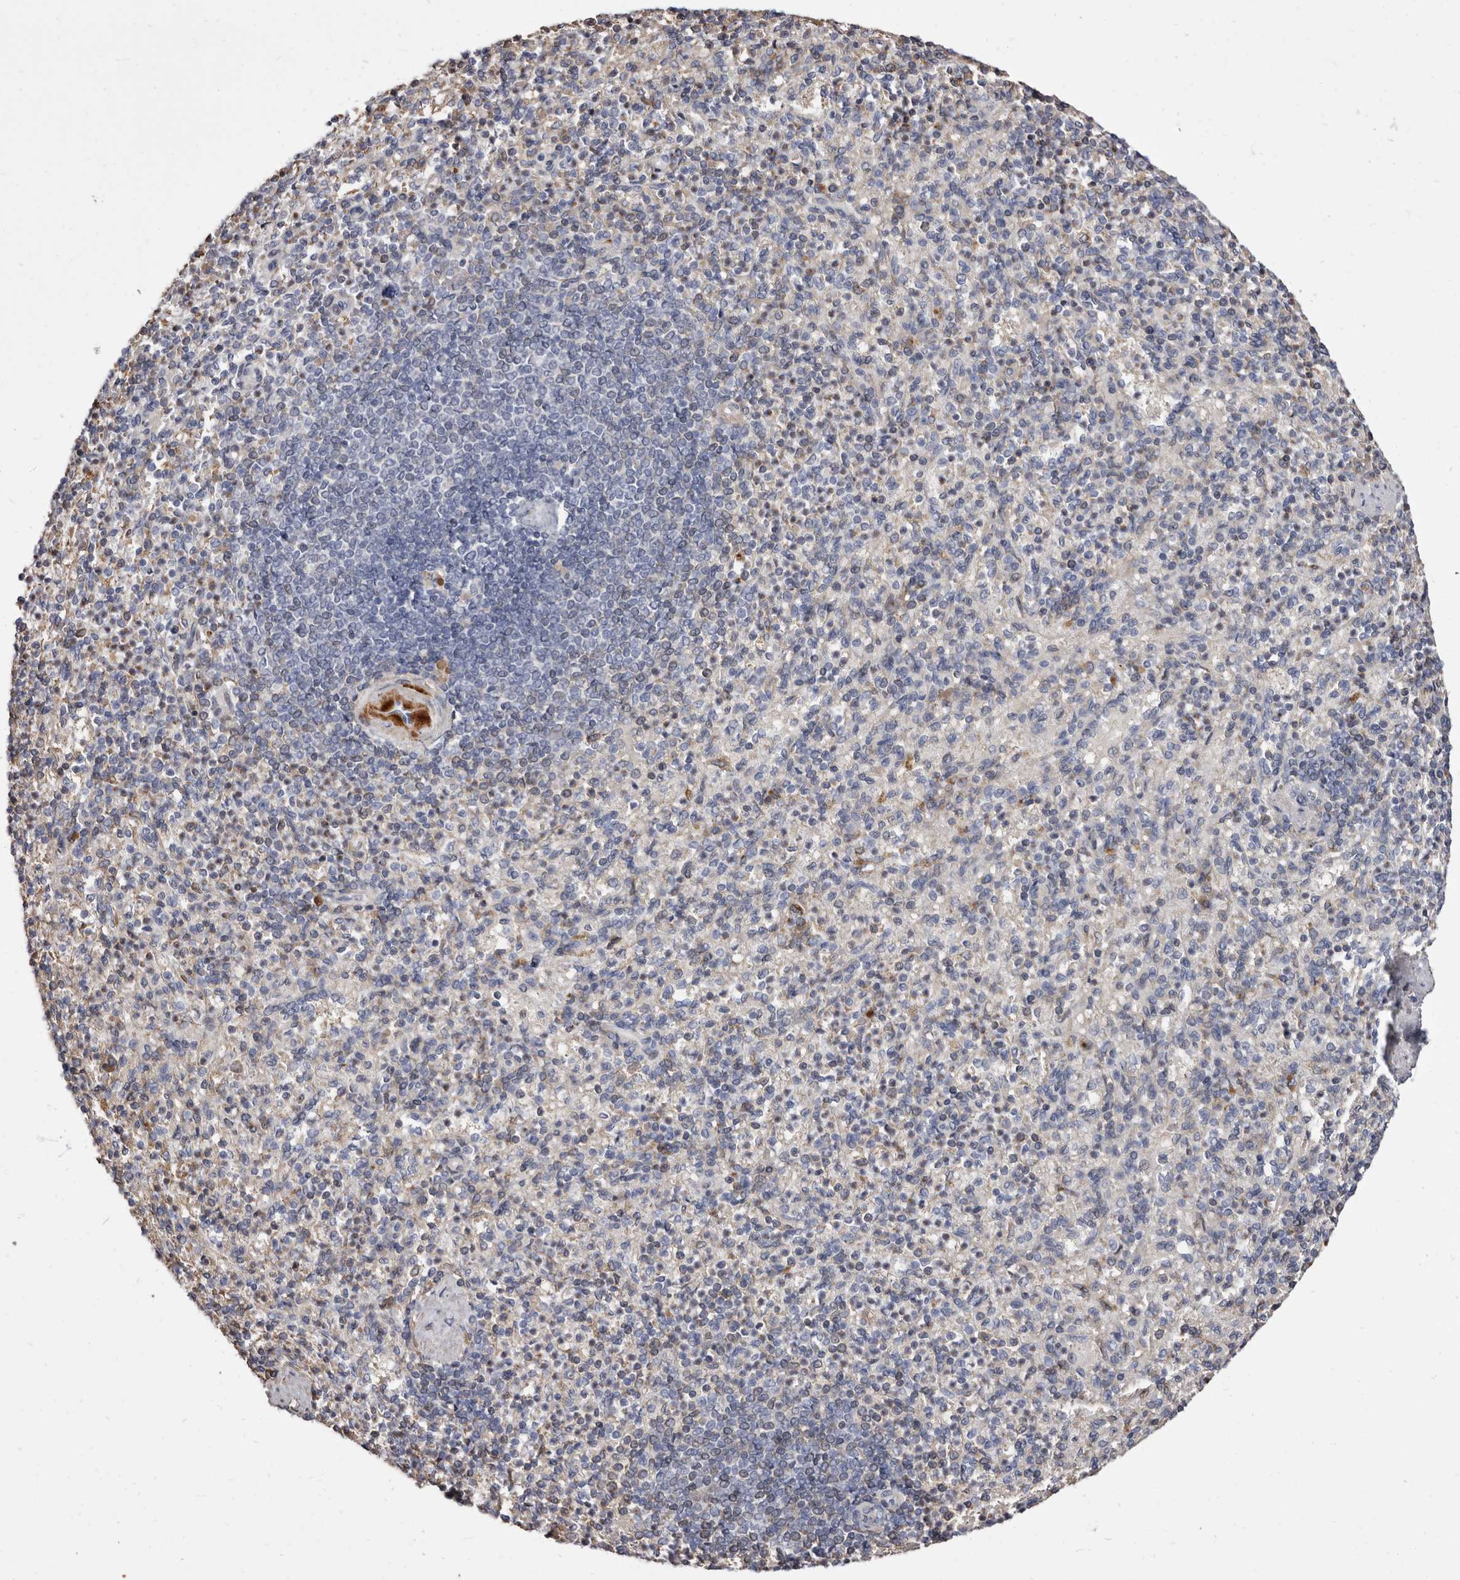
{"staining": {"intensity": "weak", "quantity": "25%-75%", "location": "cytoplasmic/membranous,nuclear"}, "tissue": "spleen", "cell_type": "Cells in red pulp", "image_type": "normal", "snomed": [{"axis": "morphology", "description": "Normal tissue, NOS"}, {"axis": "topography", "description": "Spleen"}], "caption": "Immunohistochemistry of normal spleen displays low levels of weak cytoplasmic/membranous,nuclear staining in approximately 25%-75% of cells in red pulp.", "gene": "AIDA", "patient": {"sex": "female", "age": 74}}